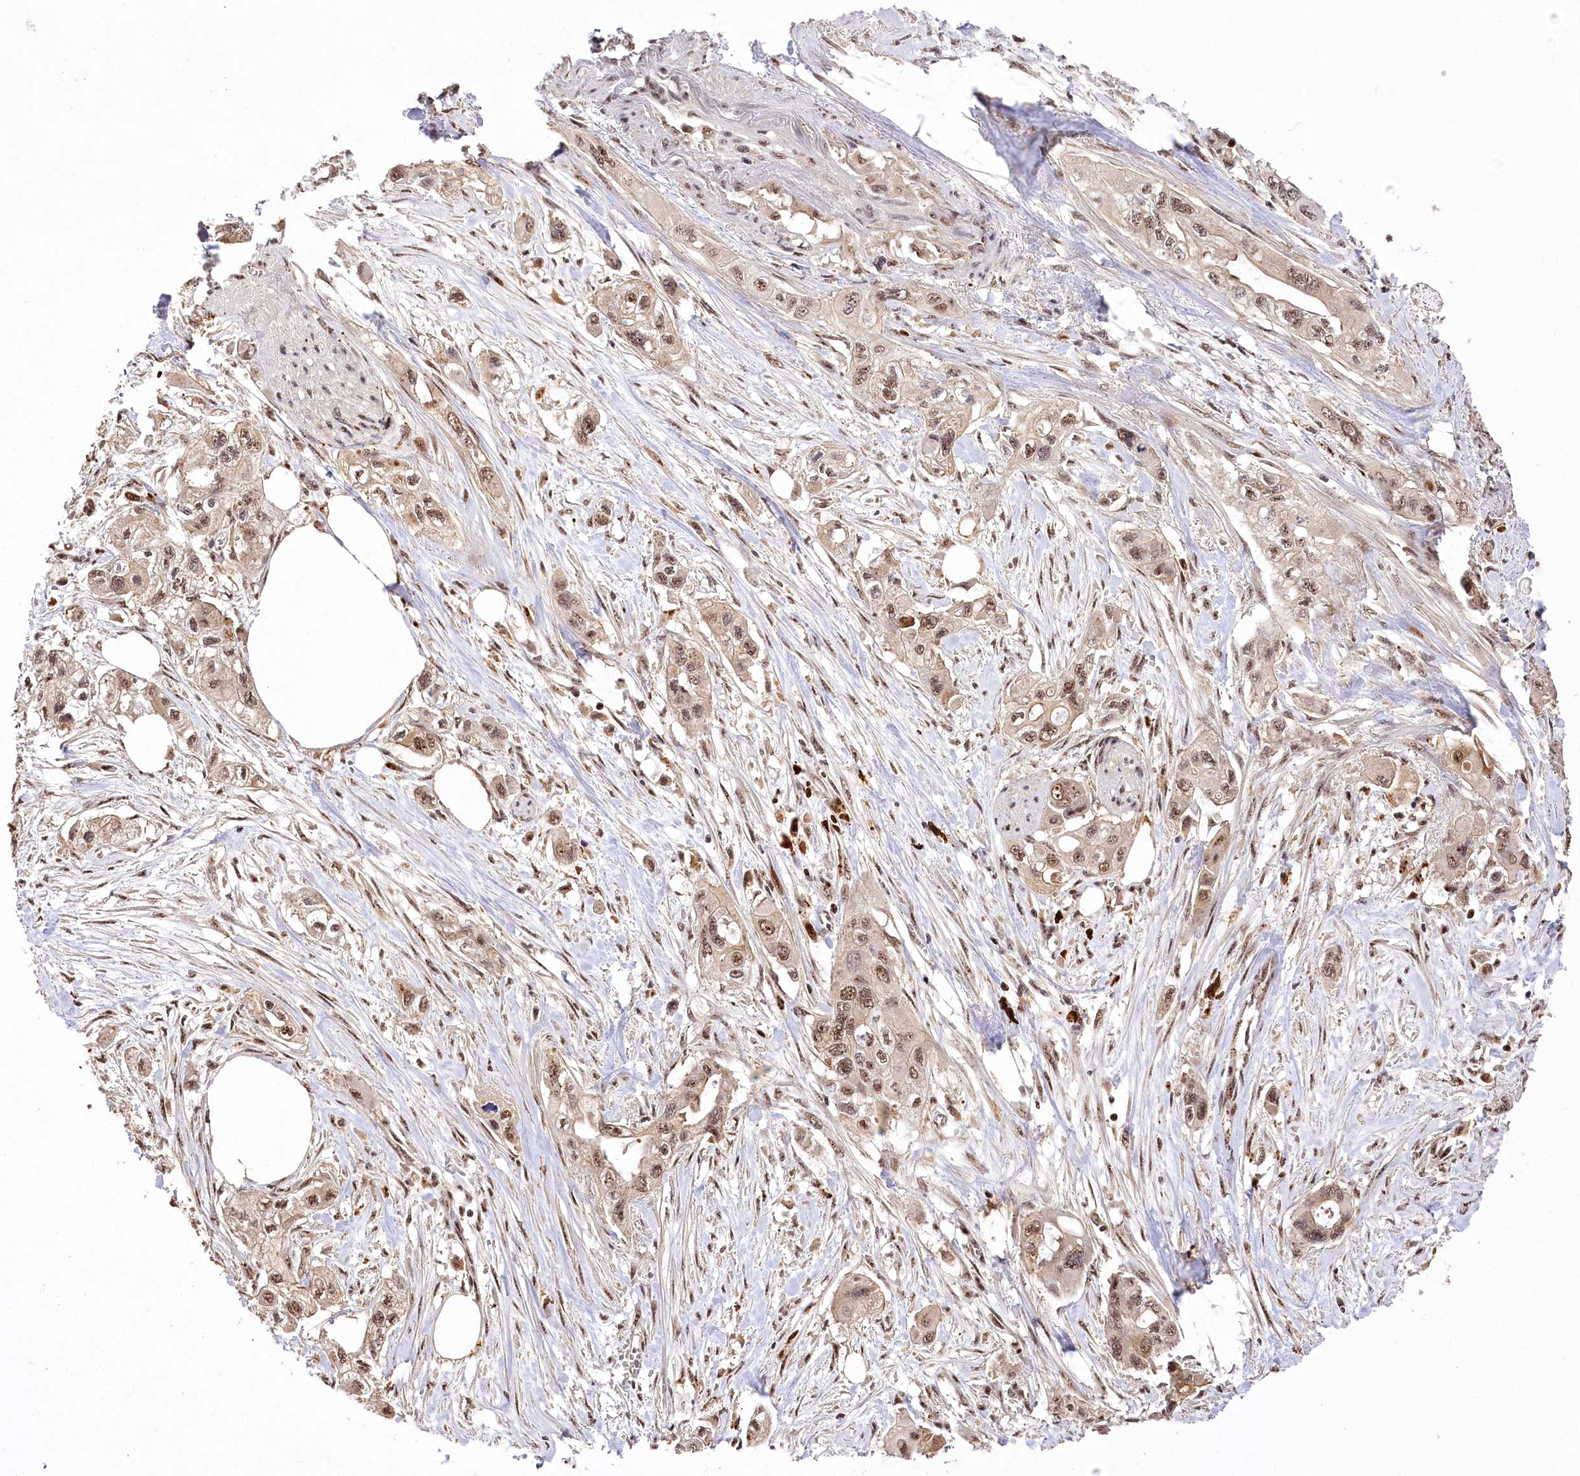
{"staining": {"intensity": "weak", "quantity": ">75%", "location": "cytoplasmic/membranous,nuclear"}, "tissue": "pancreatic cancer", "cell_type": "Tumor cells", "image_type": "cancer", "snomed": [{"axis": "morphology", "description": "Adenocarcinoma, NOS"}, {"axis": "topography", "description": "Pancreas"}], "caption": "Human adenocarcinoma (pancreatic) stained for a protein (brown) shows weak cytoplasmic/membranous and nuclear positive positivity in about >75% of tumor cells.", "gene": "PYROXD1", "patient": {"sex": "male", "age": 75}}